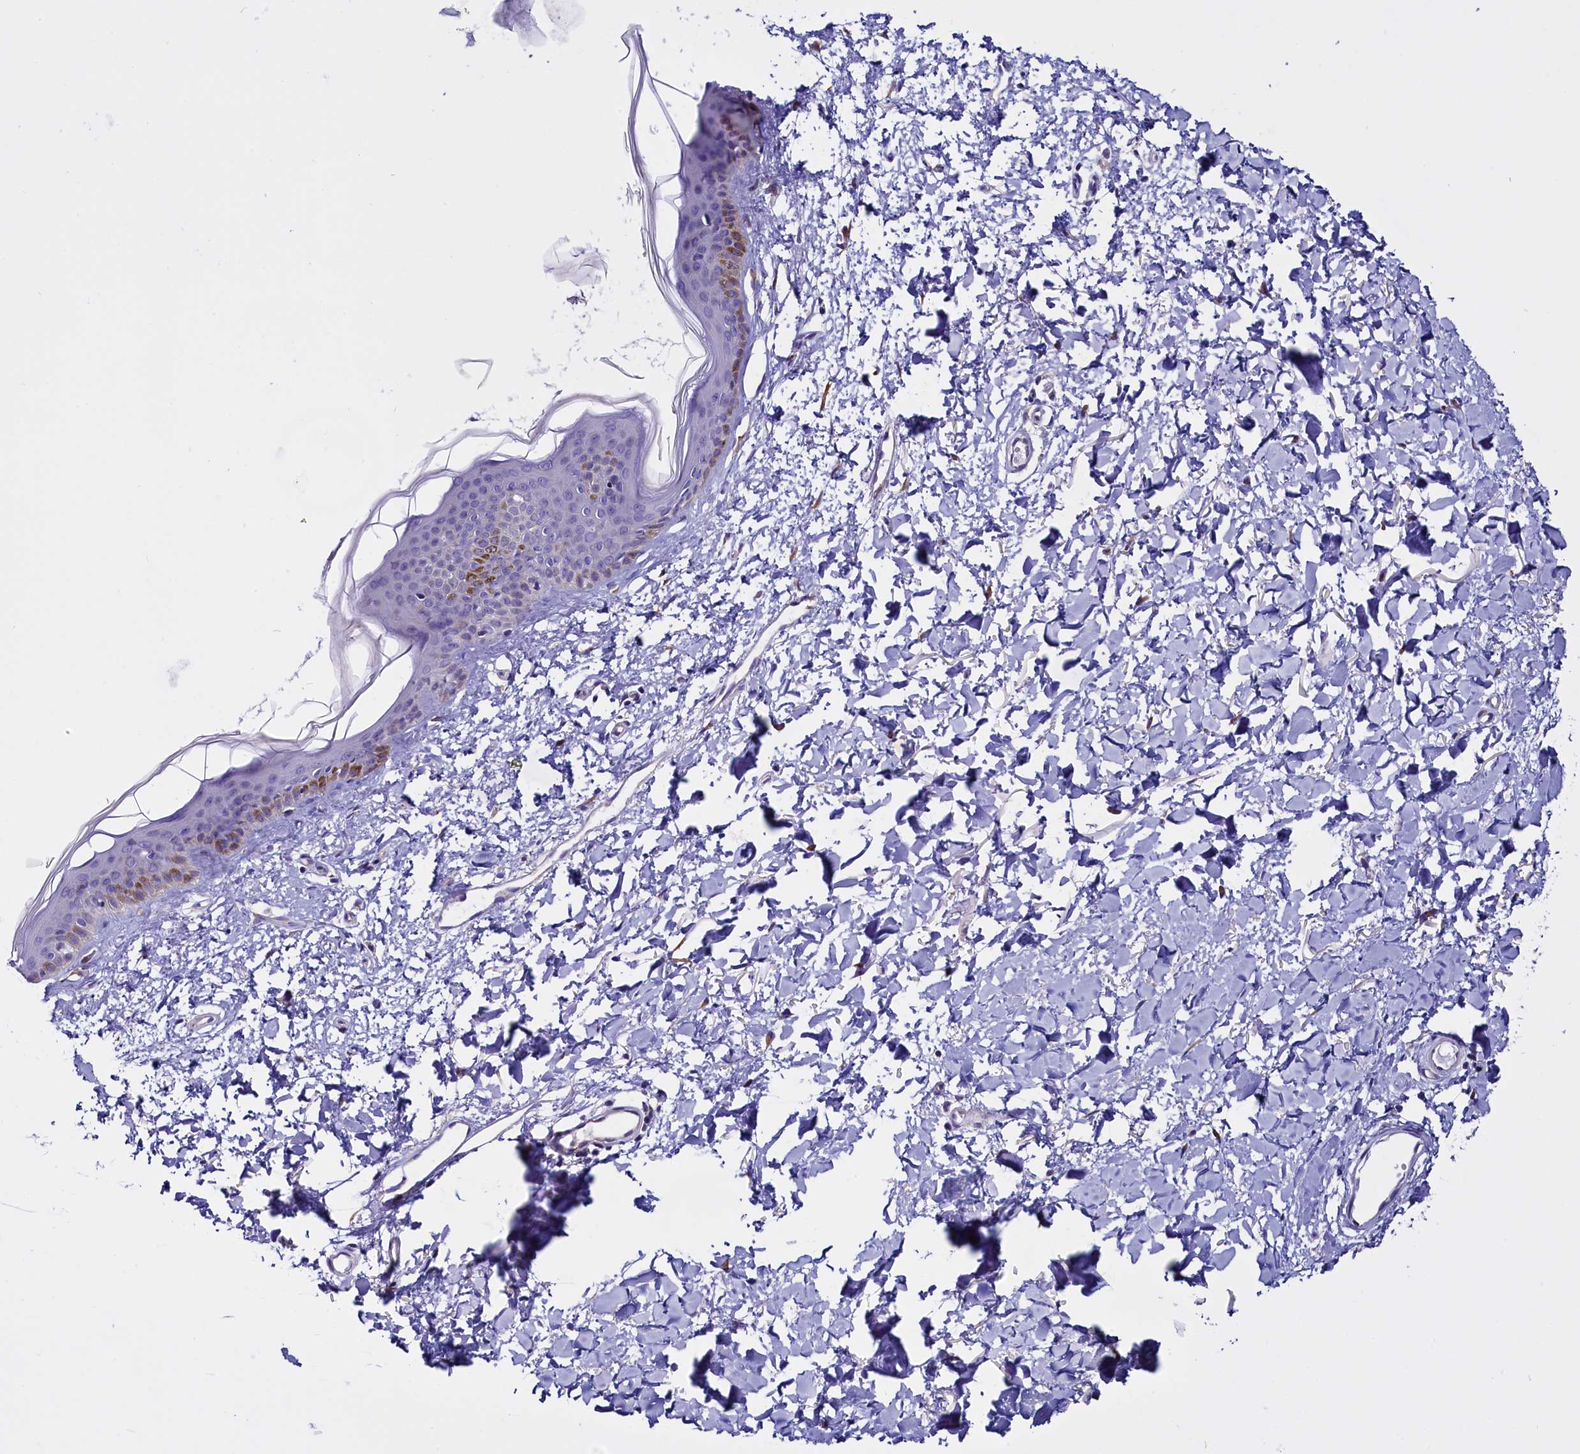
{"staining": {"intensity": "moderate", "quantity": "<25%", "location": "cytoplasmic/membranous"}, "tissue": "skin", "cell_type": "Fibroblasts", "image_type": "normal", "snomed": [{"axis": "morphology", "description": "Normal tissue, NOS"}, {"axis": "topography", "description": "Skin"}], "caption": "Protein analysis of benign skin exhibits moderate cytoplasmic/membranous staining in about <25% of fibroblasts. (Brightfield microscopy of DAB IHC at high magnification).", "gene": "UACA", "patient": {"sex": "female", "age": 58}}